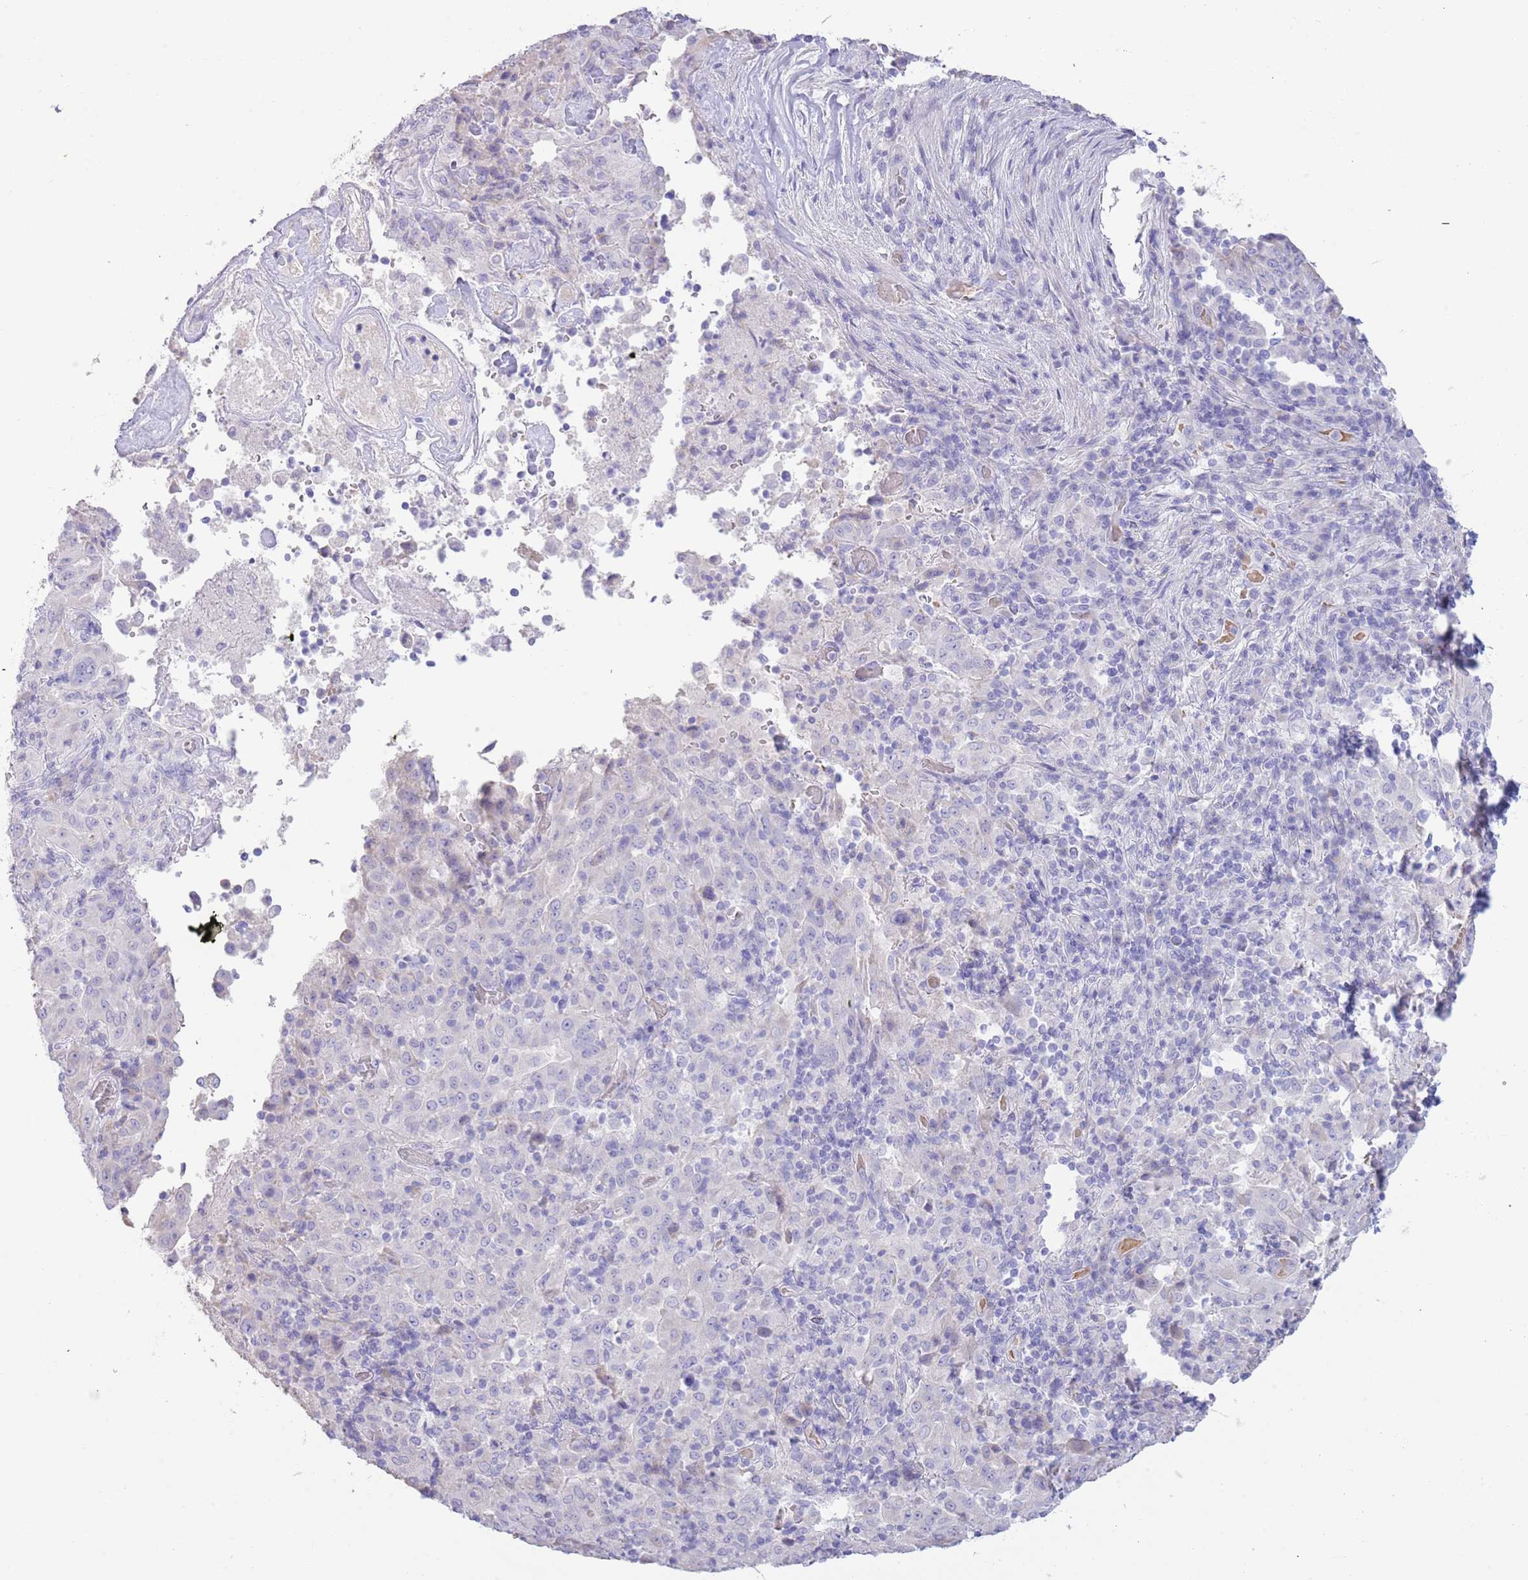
{"staining": {"intensity": "negative", "quantity": "none", "location": "none"}, "tissue": "pancreatic cancer", "cell_type": "Tumor cells", "image_type": "cancer", "snomed": [{"axis": "morphology", "description": "Adenocarcinoma, NOS"}, {"axis": "topography", "description": "Pancreas"}], "caption": "Tumor cells show no significant expression in pancreatic adenocarcinoma.", "gene": "ACR", "patient": {"sex": "male", "age": 63}}